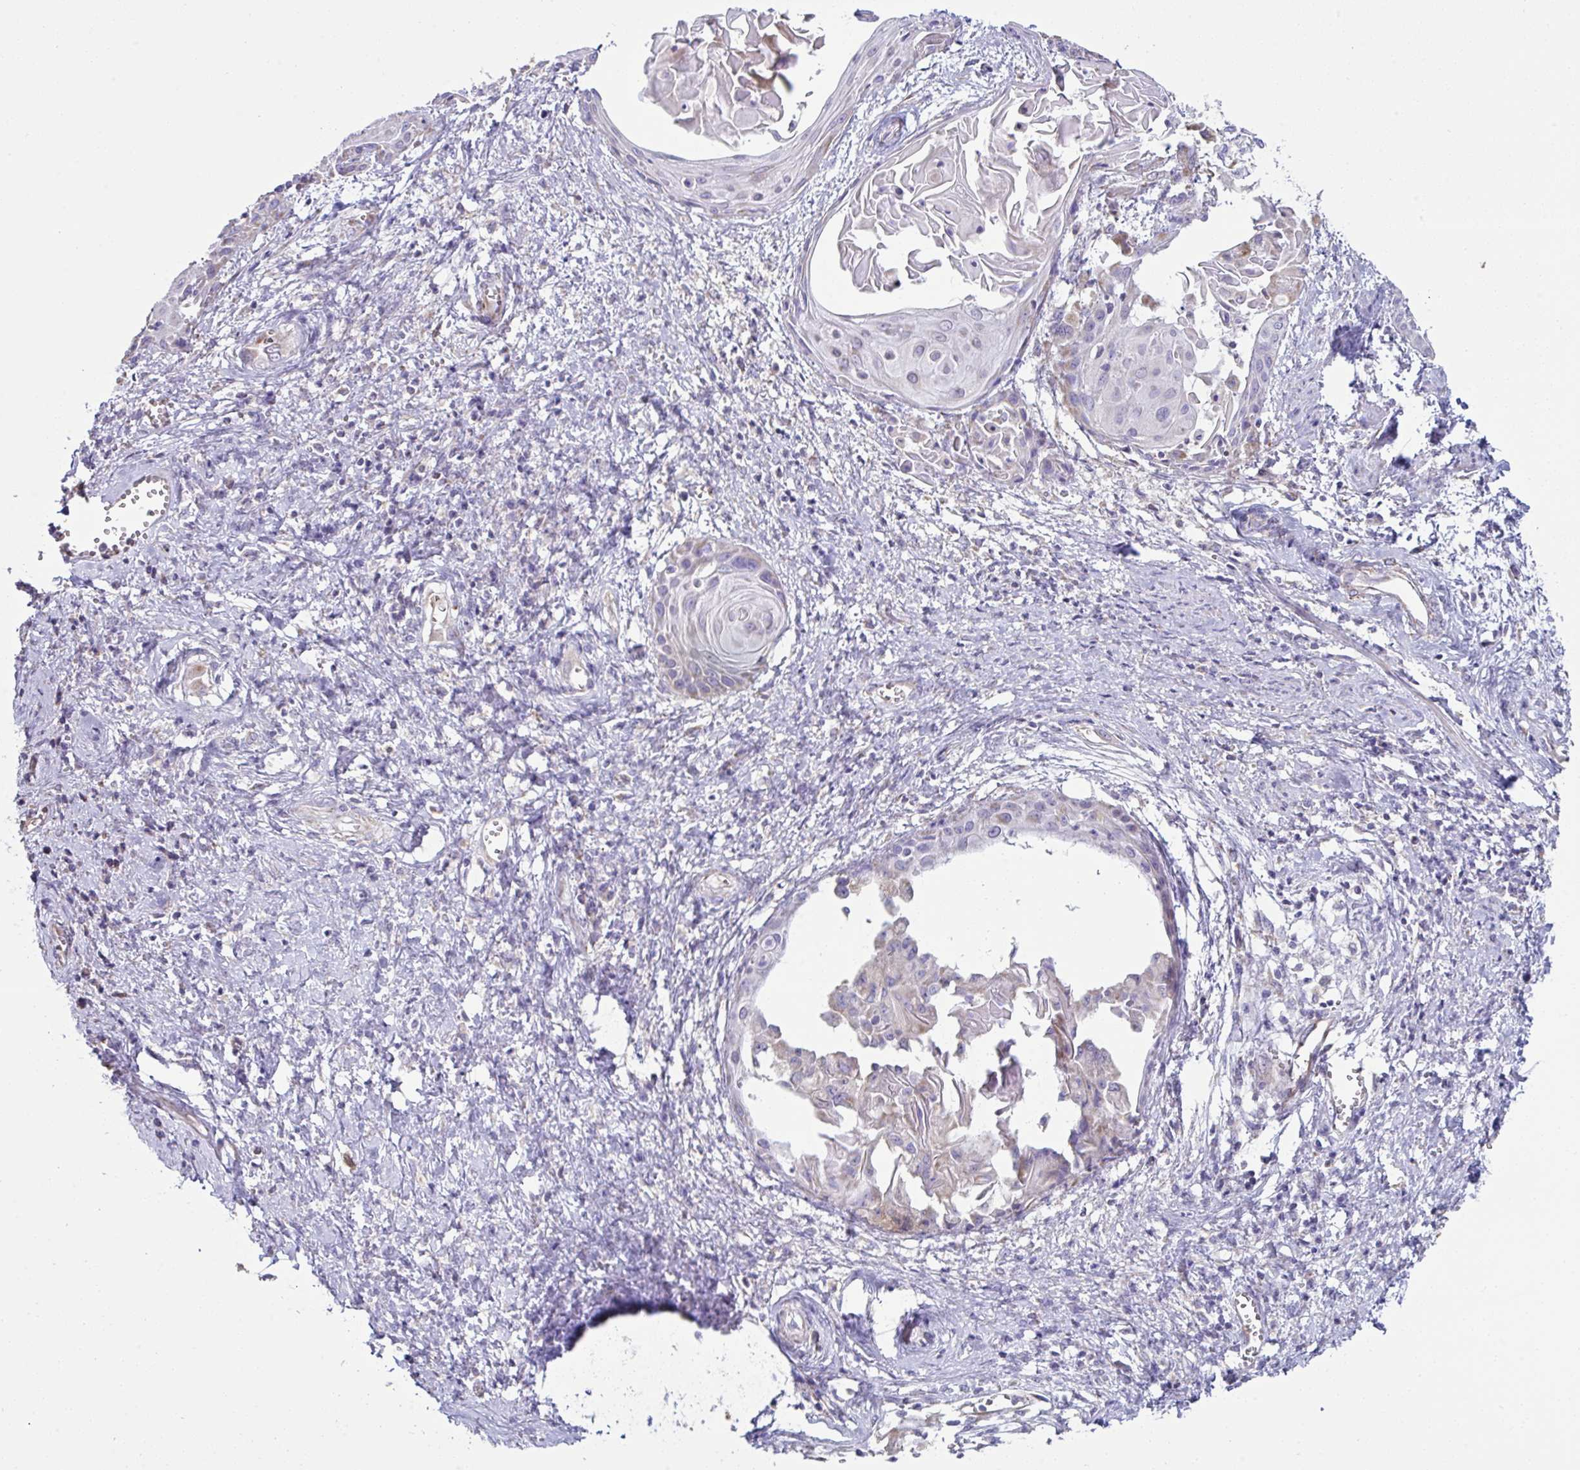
{"staining": {"intensity": "negative", "quantity": "none", "location": "none"}, "tissue": "cervical cancer", "cell_type": "Tumor cells", "image_type": "cancer", "snomed": [{"axis": "morphology", "description": "Squamous cell carcinoma, NOS"}, {"axis": "topography", "description": "Cervix"}], "caption": "There is no significant staining in tumor cells of cervical squamous cell carcinoma.", "gene": "DOK7", "patient": {"sex": "female", "age": 57}}